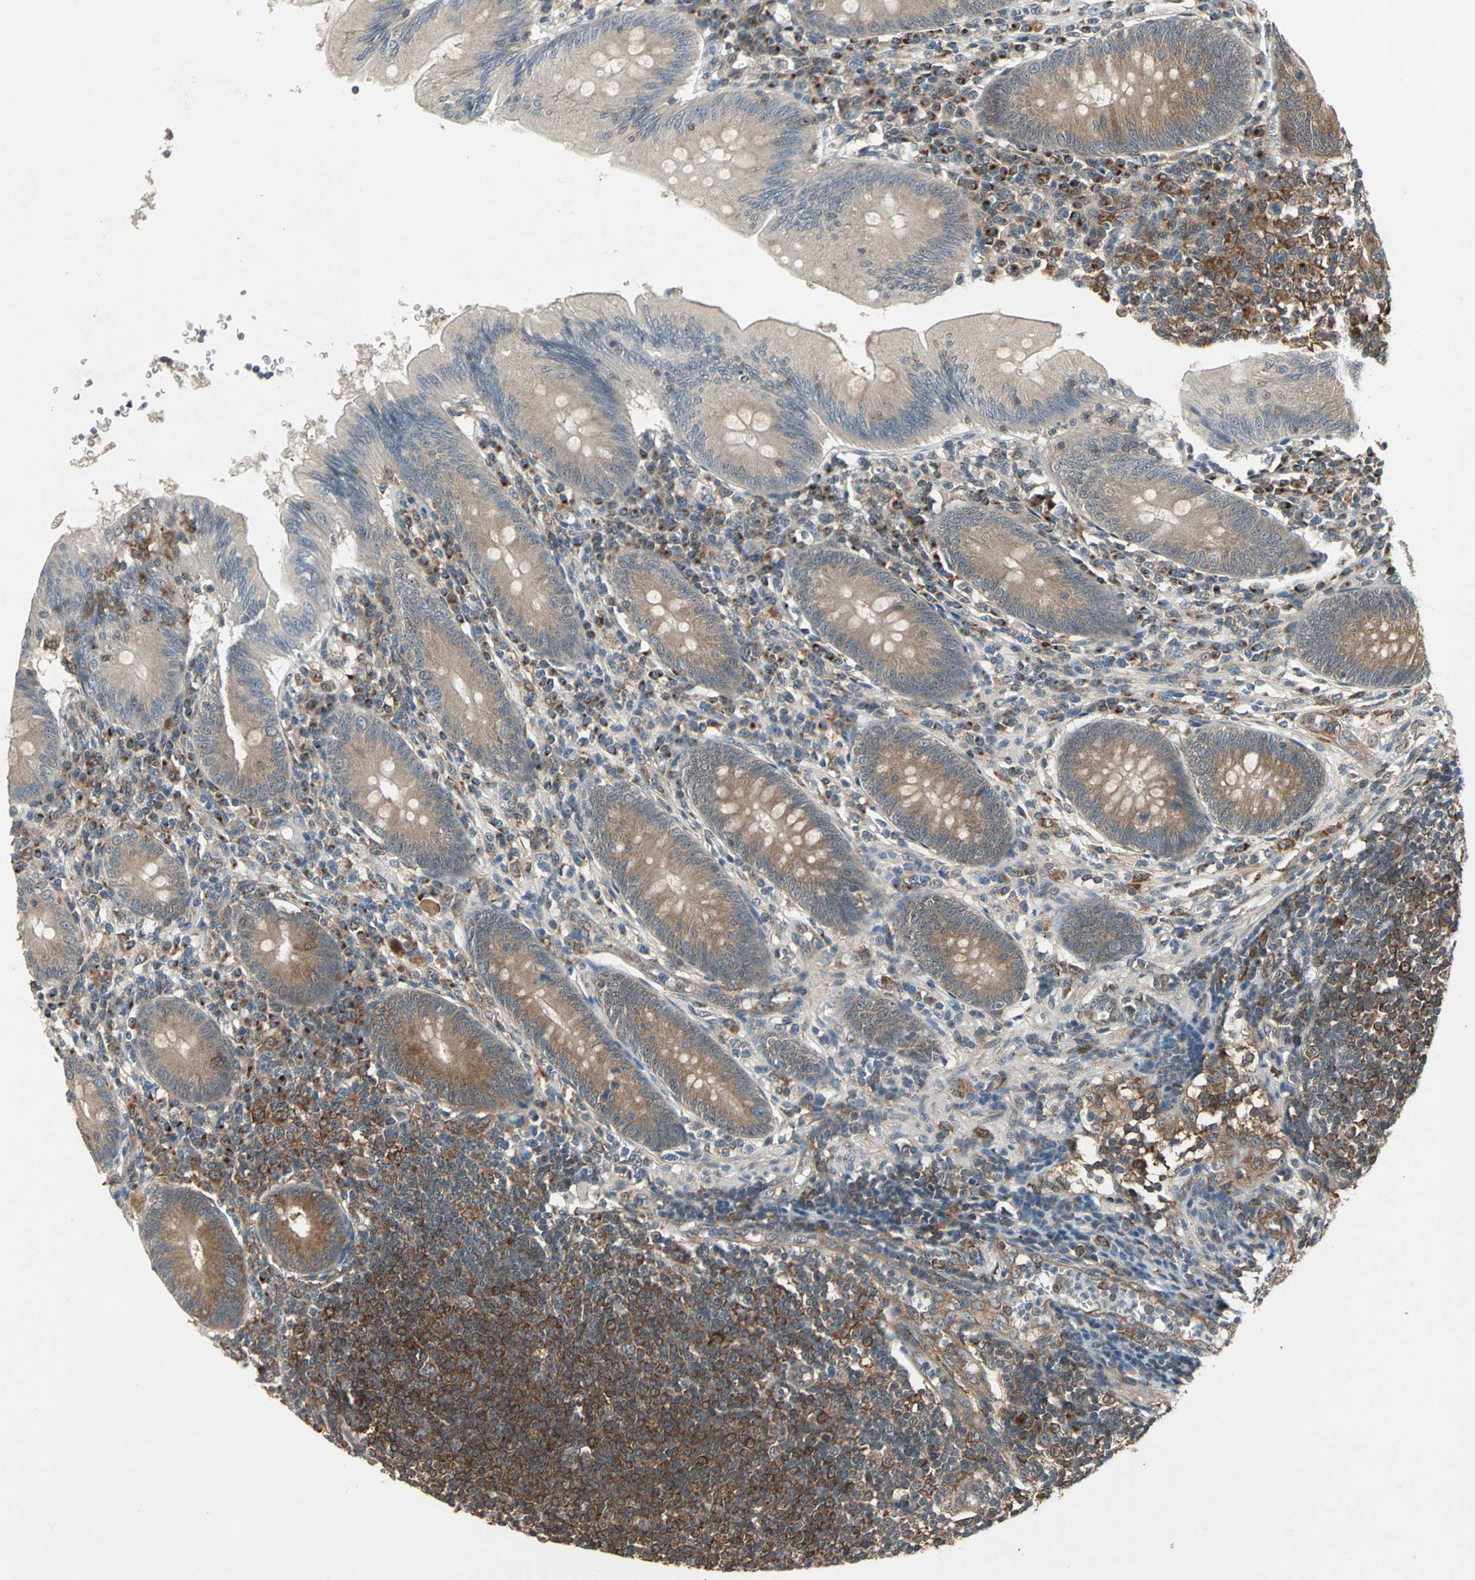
{"staining": {"intensity": "moderate", "quantity": ">75%", "location": "cytoplasmic/membranous"}, "tissue": "appendix", "cell_type": "Glandular cells", "image_type": "normal", "snomed": [{"axis": "morphology", "description": "Normal tissue, NOS"}, {"axis": "morphology", "description": "Inflammation, NOS"}, {"axis": "topography", "description": "Appendix"}], "caption": "Appendix stained with DAB immunohistochemistry reveals medium levels of moderate cytoplasmic/membranous staining in about >75% of glandular cells.", "gene": "NFKBIE", "patient": {"sex": "male", "age": 46}}